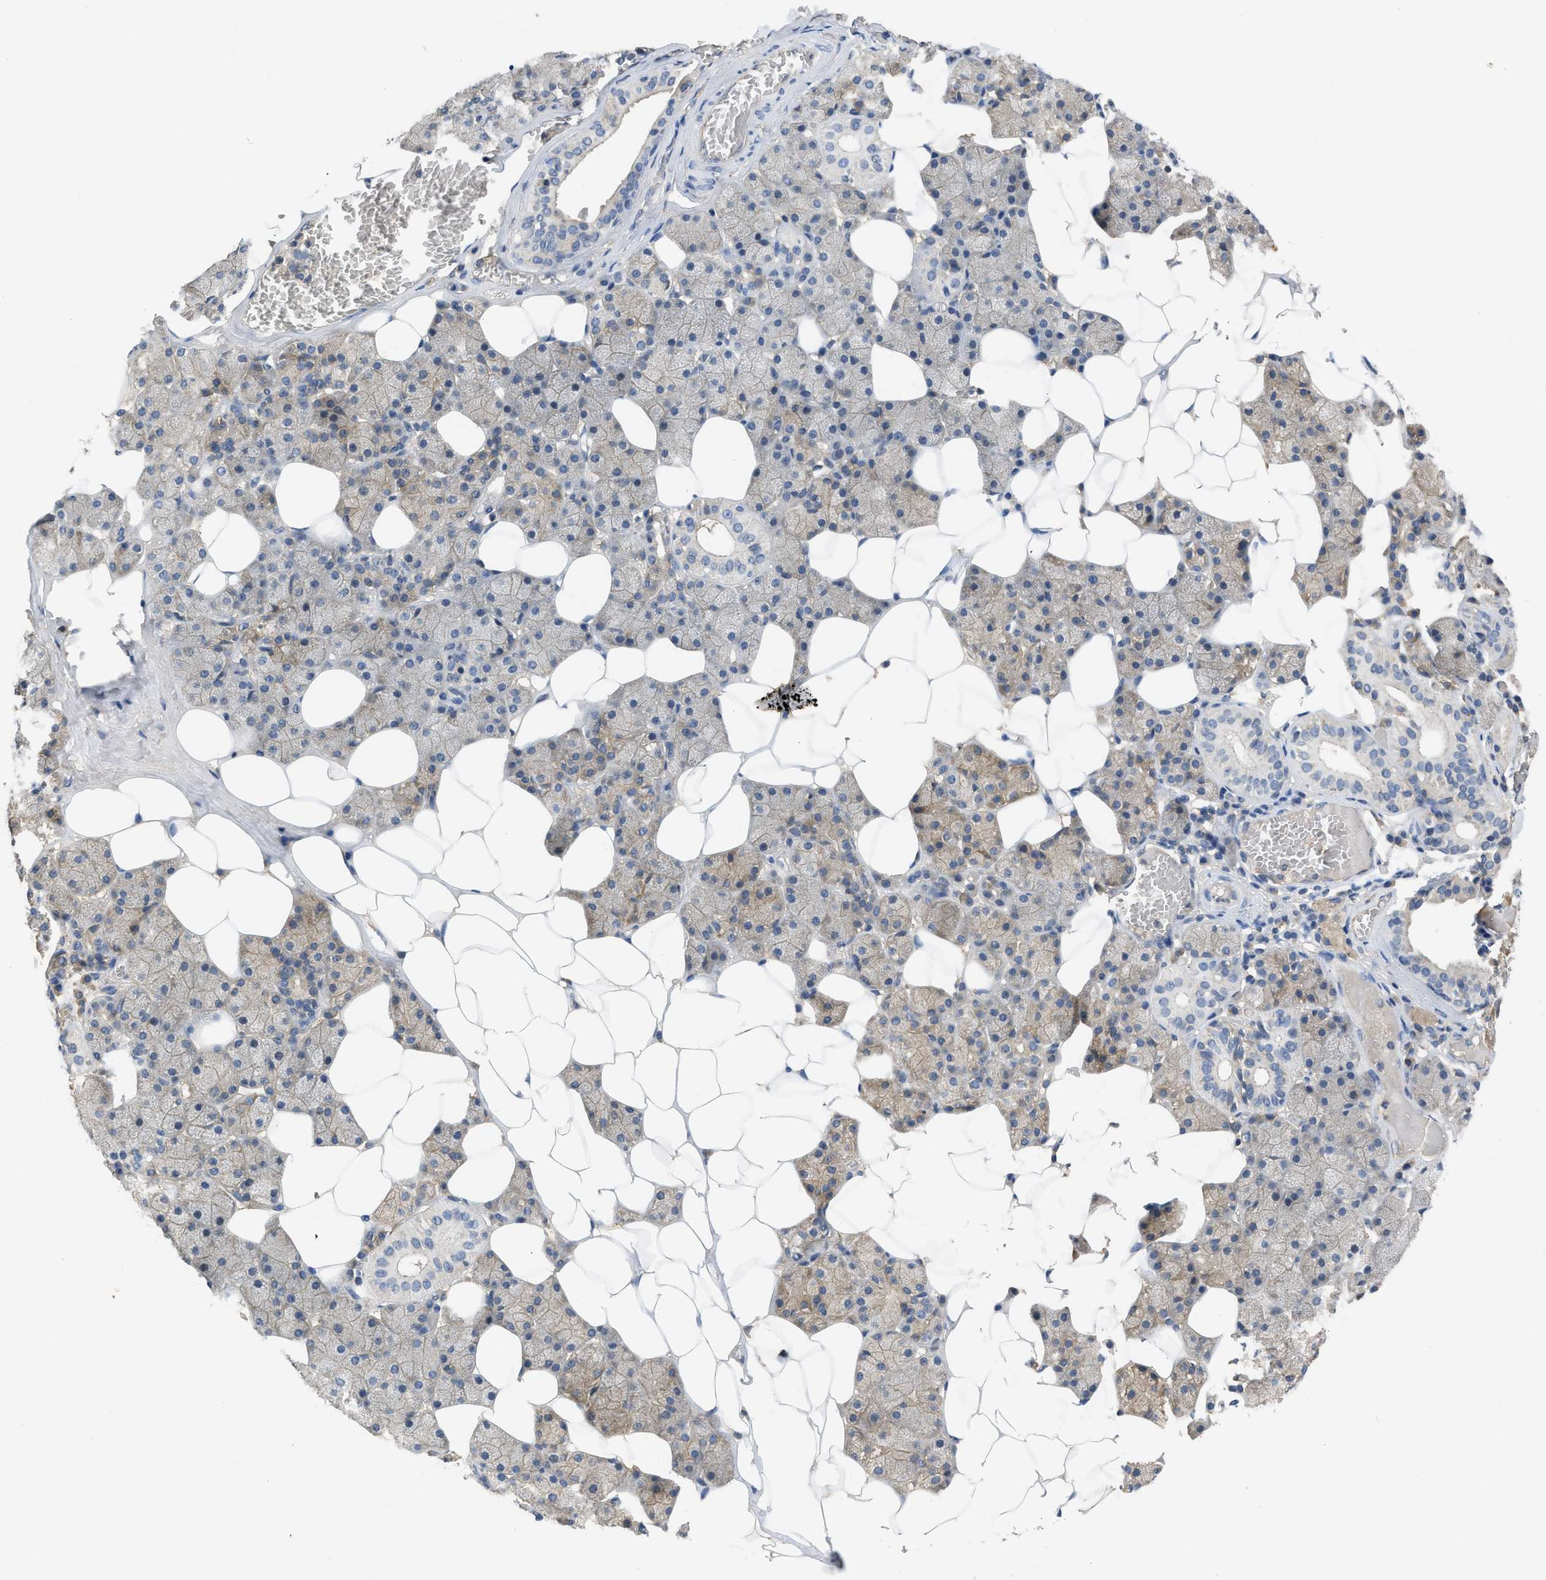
{"staining": {"intensity": "weak", "quantity": "<25%", "location": "cytoplasmic/membranous"}, "tissue": "salivary gland", "cell_type": "Glandular cells", "image_type": "normal", "snomed": [{"axis": "morphology", "description": "Normal tissue, NOS"}, {"axis": "topography", "description": "Salivary gland"}], "caption": "A micrograph of salivary gland stained for a protein displays no brown staining in glandular cells. (DAB immunohistochemistry (IHC) visualized using brightfield microscopy, high magnification).", "gene": "PPP3CA", "patient": {"sex": "female", "age": 33}}